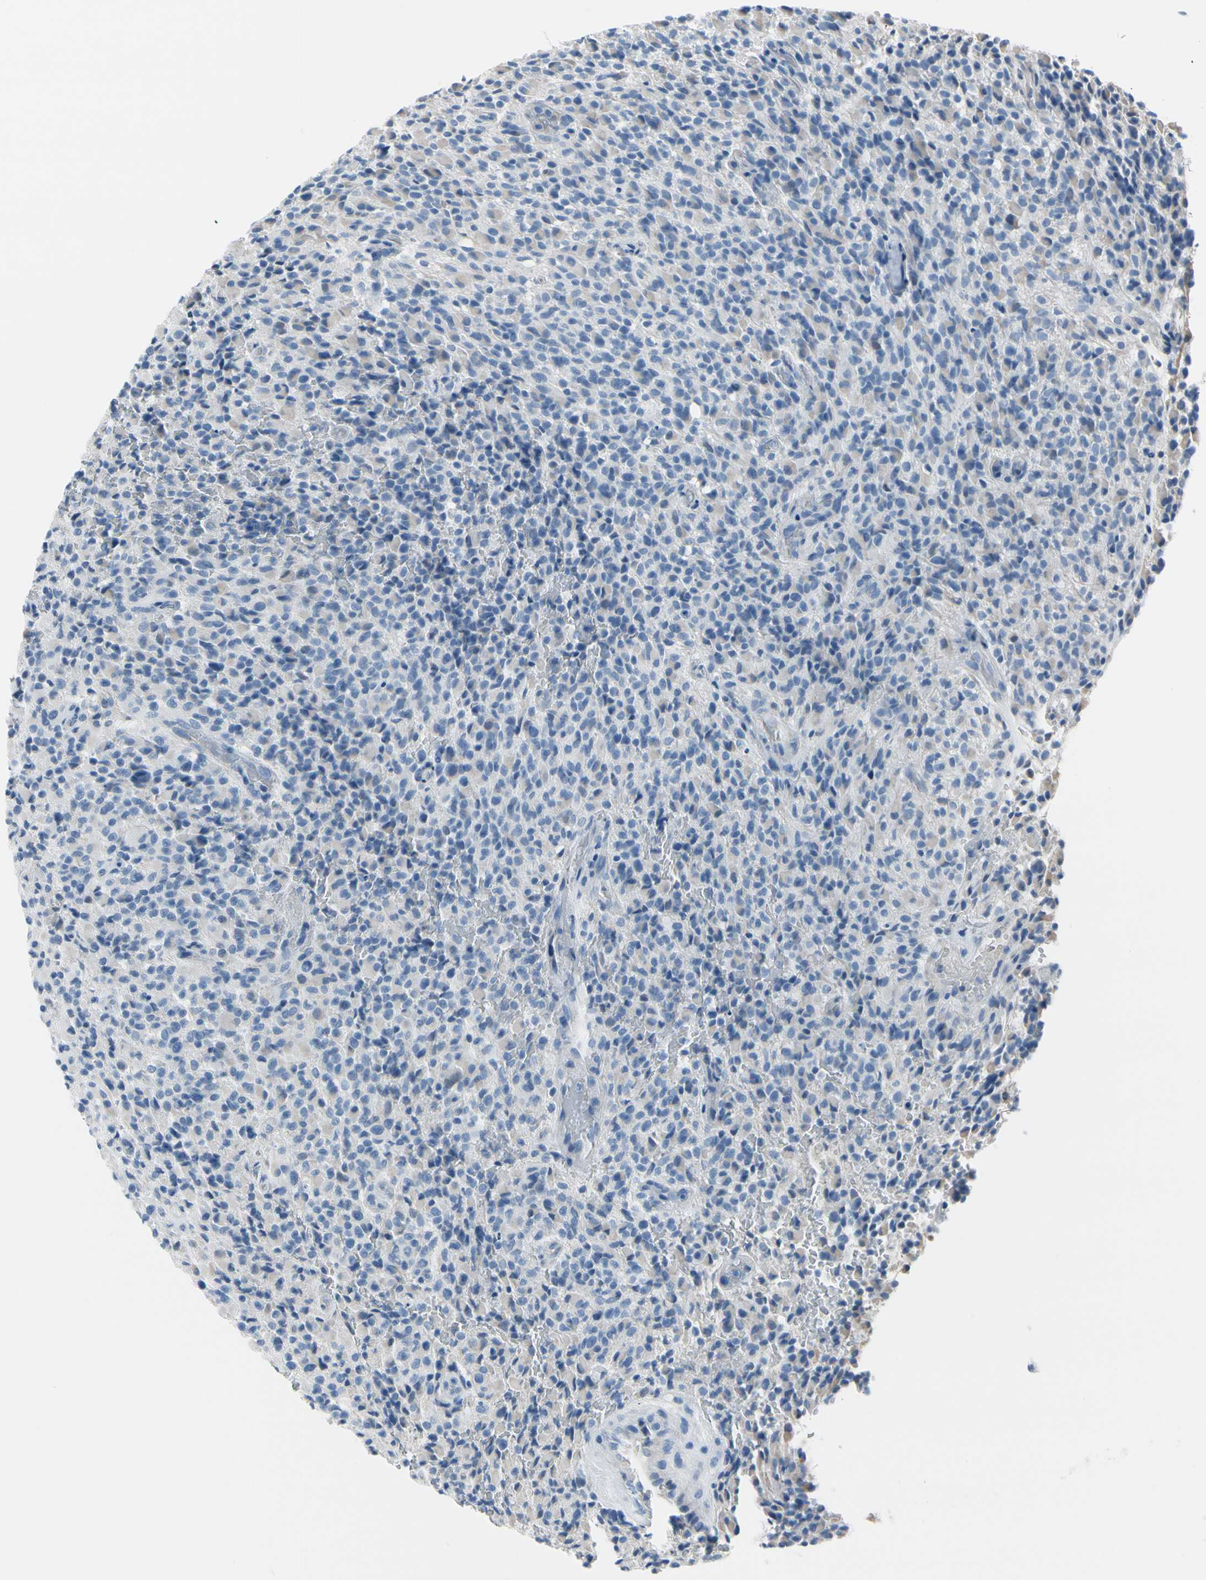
{"staining": {"intensity": "negative", "quantity": "none", "location": "none"}, "tissue": "glioma", "cell_type": "Tumor cells", "image_type": "cancer", "snomed": [{"axis": "morphology", "description": "Glioma, malignant, High grade"}, {"axis": "topography", "description": "Brain"}], "caption": "Tumor cells show no significant staining in glioma. (Immunohistochemistry, brightfield microscopy, high magnification).", "gene": "MUC5B", "patient": {"sex": "male", "age": 71}}